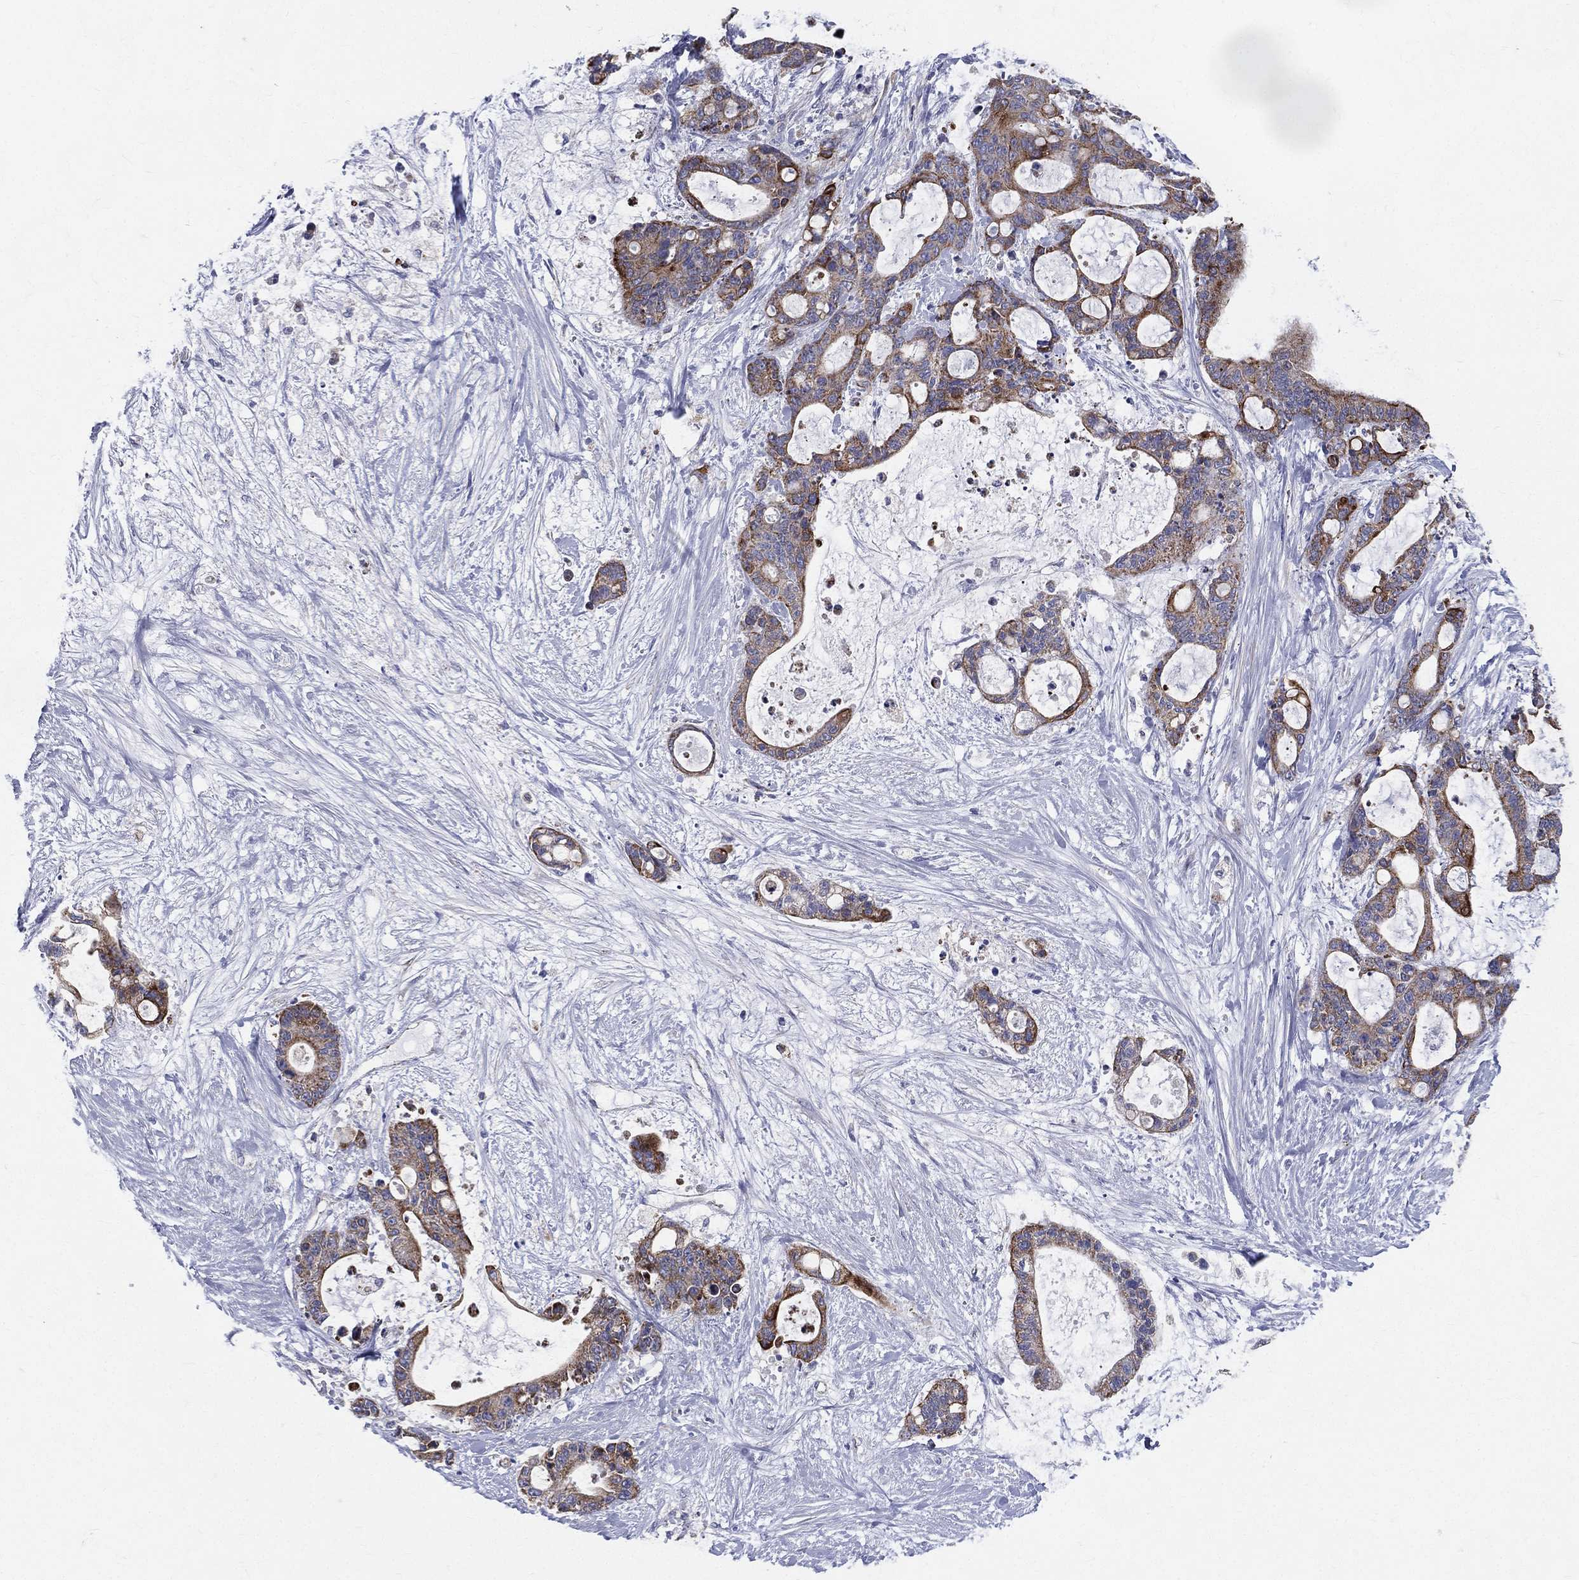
{"staining": {"intensity": "moderate", "quantity": ">75%", "location": "cytoplasmic/membranous"}, "tissue": "liver cancer", "cell_type": "Tumor cells", "image_type": "cancer", "snomed": [{"axis": "morphology", "description": "Normal tissue, NOS"}, {"axis": "morphology", "description": "Cholangiocarcinoma"}, {"axis": "topography", "description": "Liver"}, {"axis": "topography", "description": "Peripheral nerve tissue"}], "caption": "The immunohistochemical stain labels moderate cytoplasmic/membranous staining in tumor cells of liver cancer (cholangiocarcinoma) tissue. (DAB = brown stain, brightfield microscopy at high magnification).", "gene": "PWWP3A", "patient": {"sex": "female", "age": 73}}